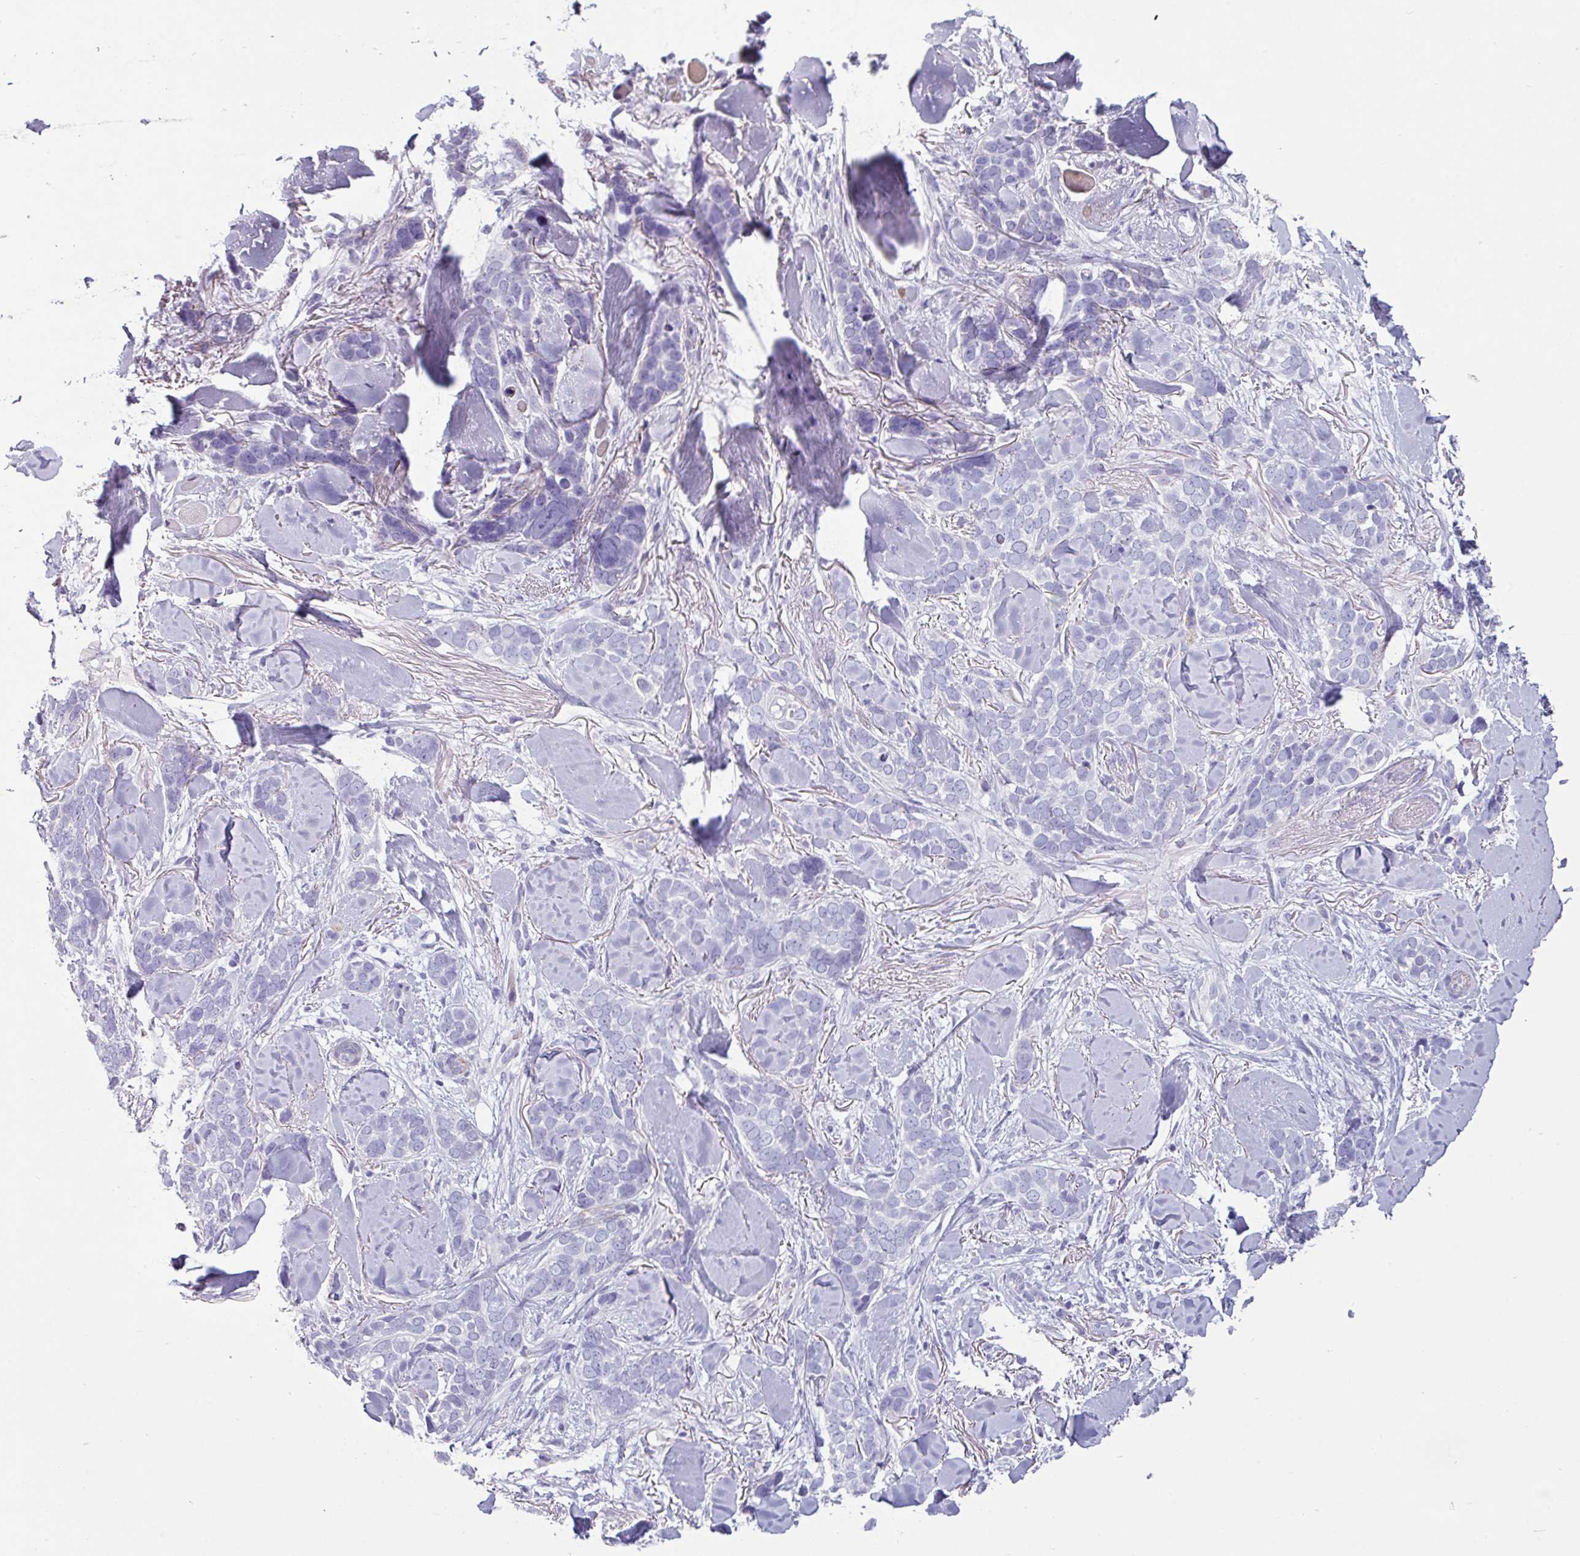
{"staining": {"intensity": "negative", "quantity": "none", "location": "none"}, "tissue": "skin cancer", "cell_type": "Tumor cells", "image_type": "cancer", "snomed": [{"axis": "morphology", "description": "Basal cell carcinoma"}, {"axis": "topography", "description": "Skin"}], "caption": "A high-resolution photomicrograph shows immunohistochemistry staining of skin cancer (basal cell carcinoma), which exhibits no significant staining in tumor cells. Brightfield microscopy of immunohistochemistry stained with DAB (3,3'-diaminobenzidine) (brown) and hematoxylin (blue), captured at high magnification.", "gene": "VCX2", "patient": {"sex": "female", "age": 82}}